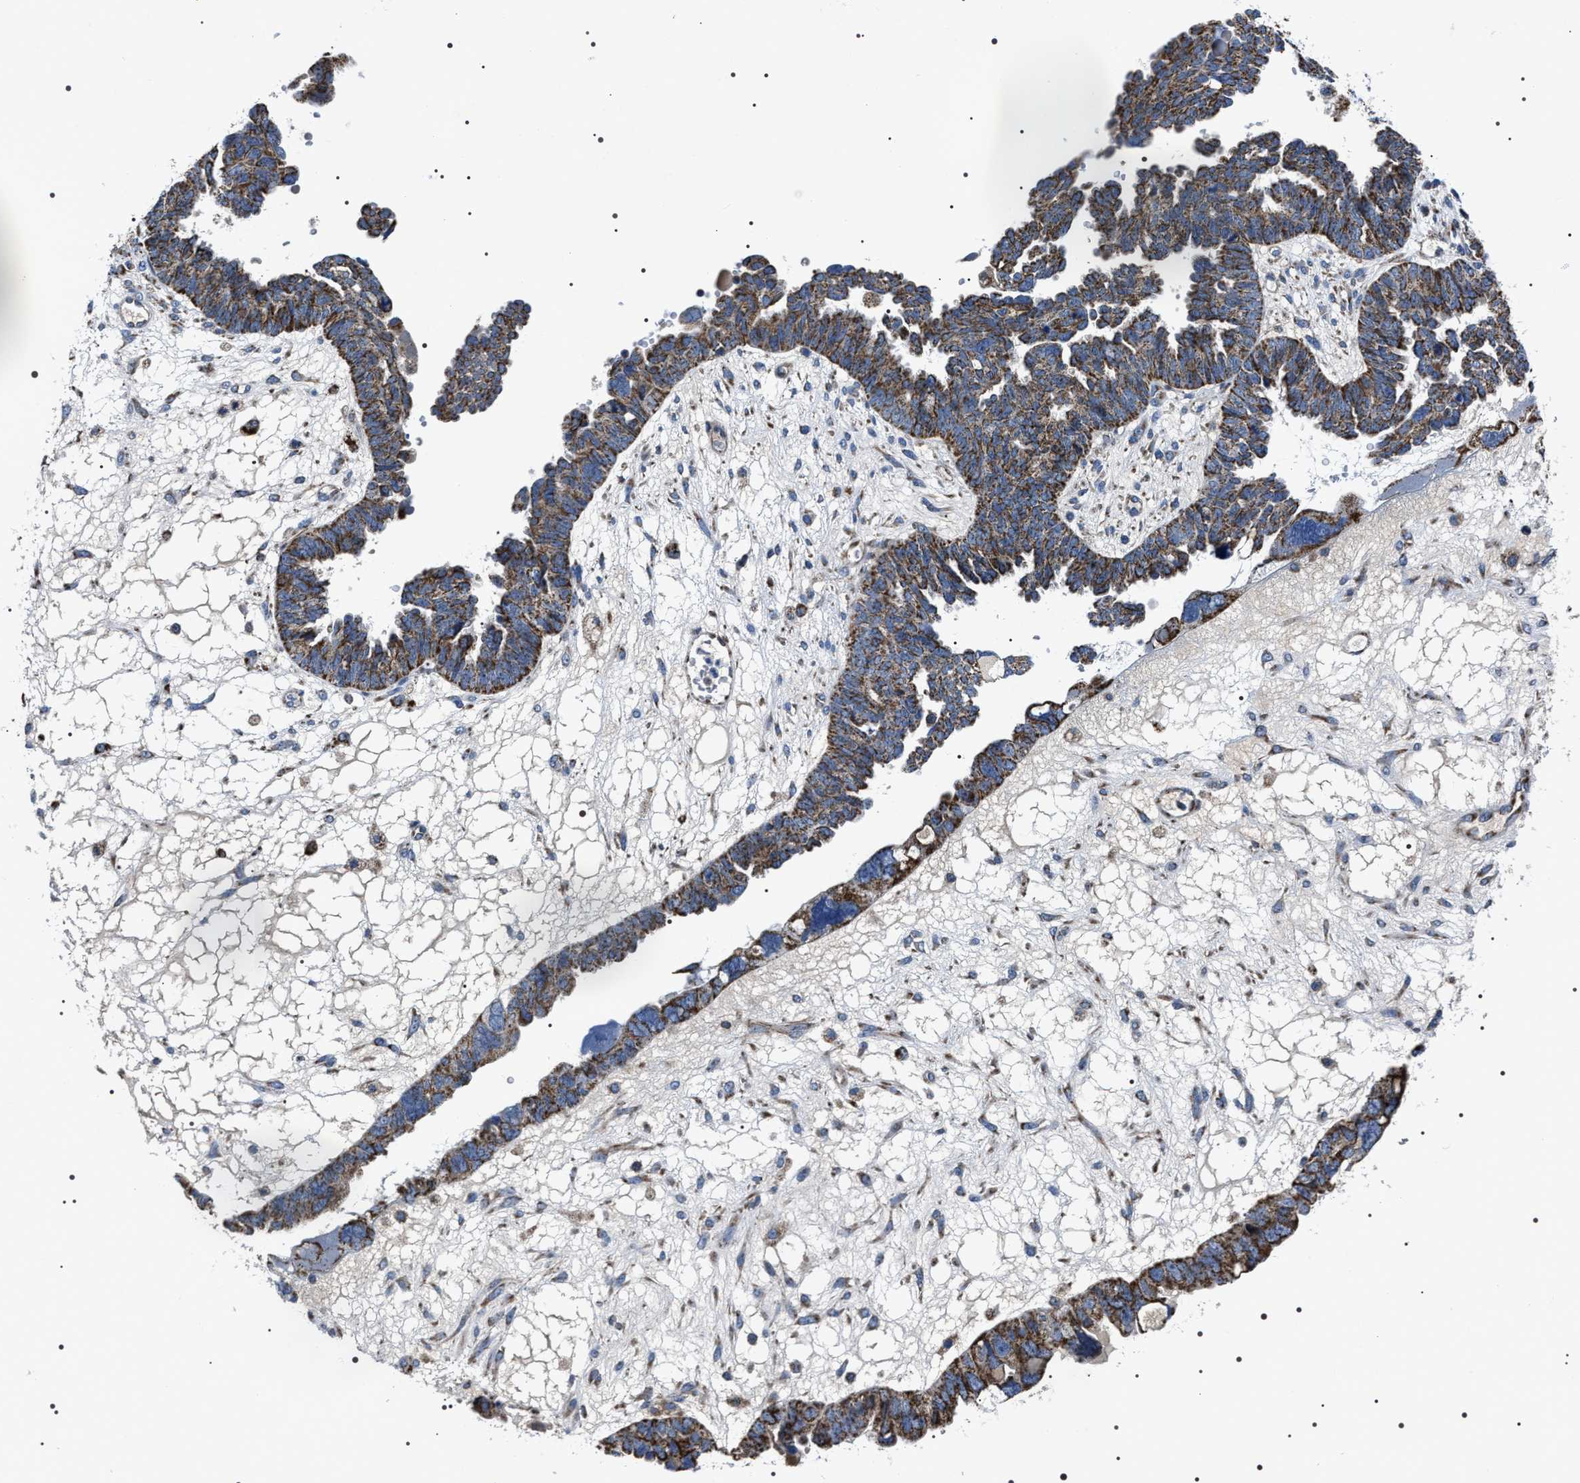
{"staining": {"intensity": "moderate", "quantity": ">75%", "location": "cytoplasmic/membranous"}, "tissue": "ovarian cancer", "cell_type": "Tumor cells", "image_type": "cancer", "snomed": [{"axis": "morphology", "description": "Cystadenocarcinoma, serous, NOS"}, {"axis": "topography", "description": "Ovary"}], "caption": "A photomicrograph of ovarian cancer (serous cystadenocarcinoma) stained for a protein reveals moderate cytoplasmic/membranous brown staining in tumor cells.", "gene": "NTMT1", "patient": {"sex": "female", "age": 79}}